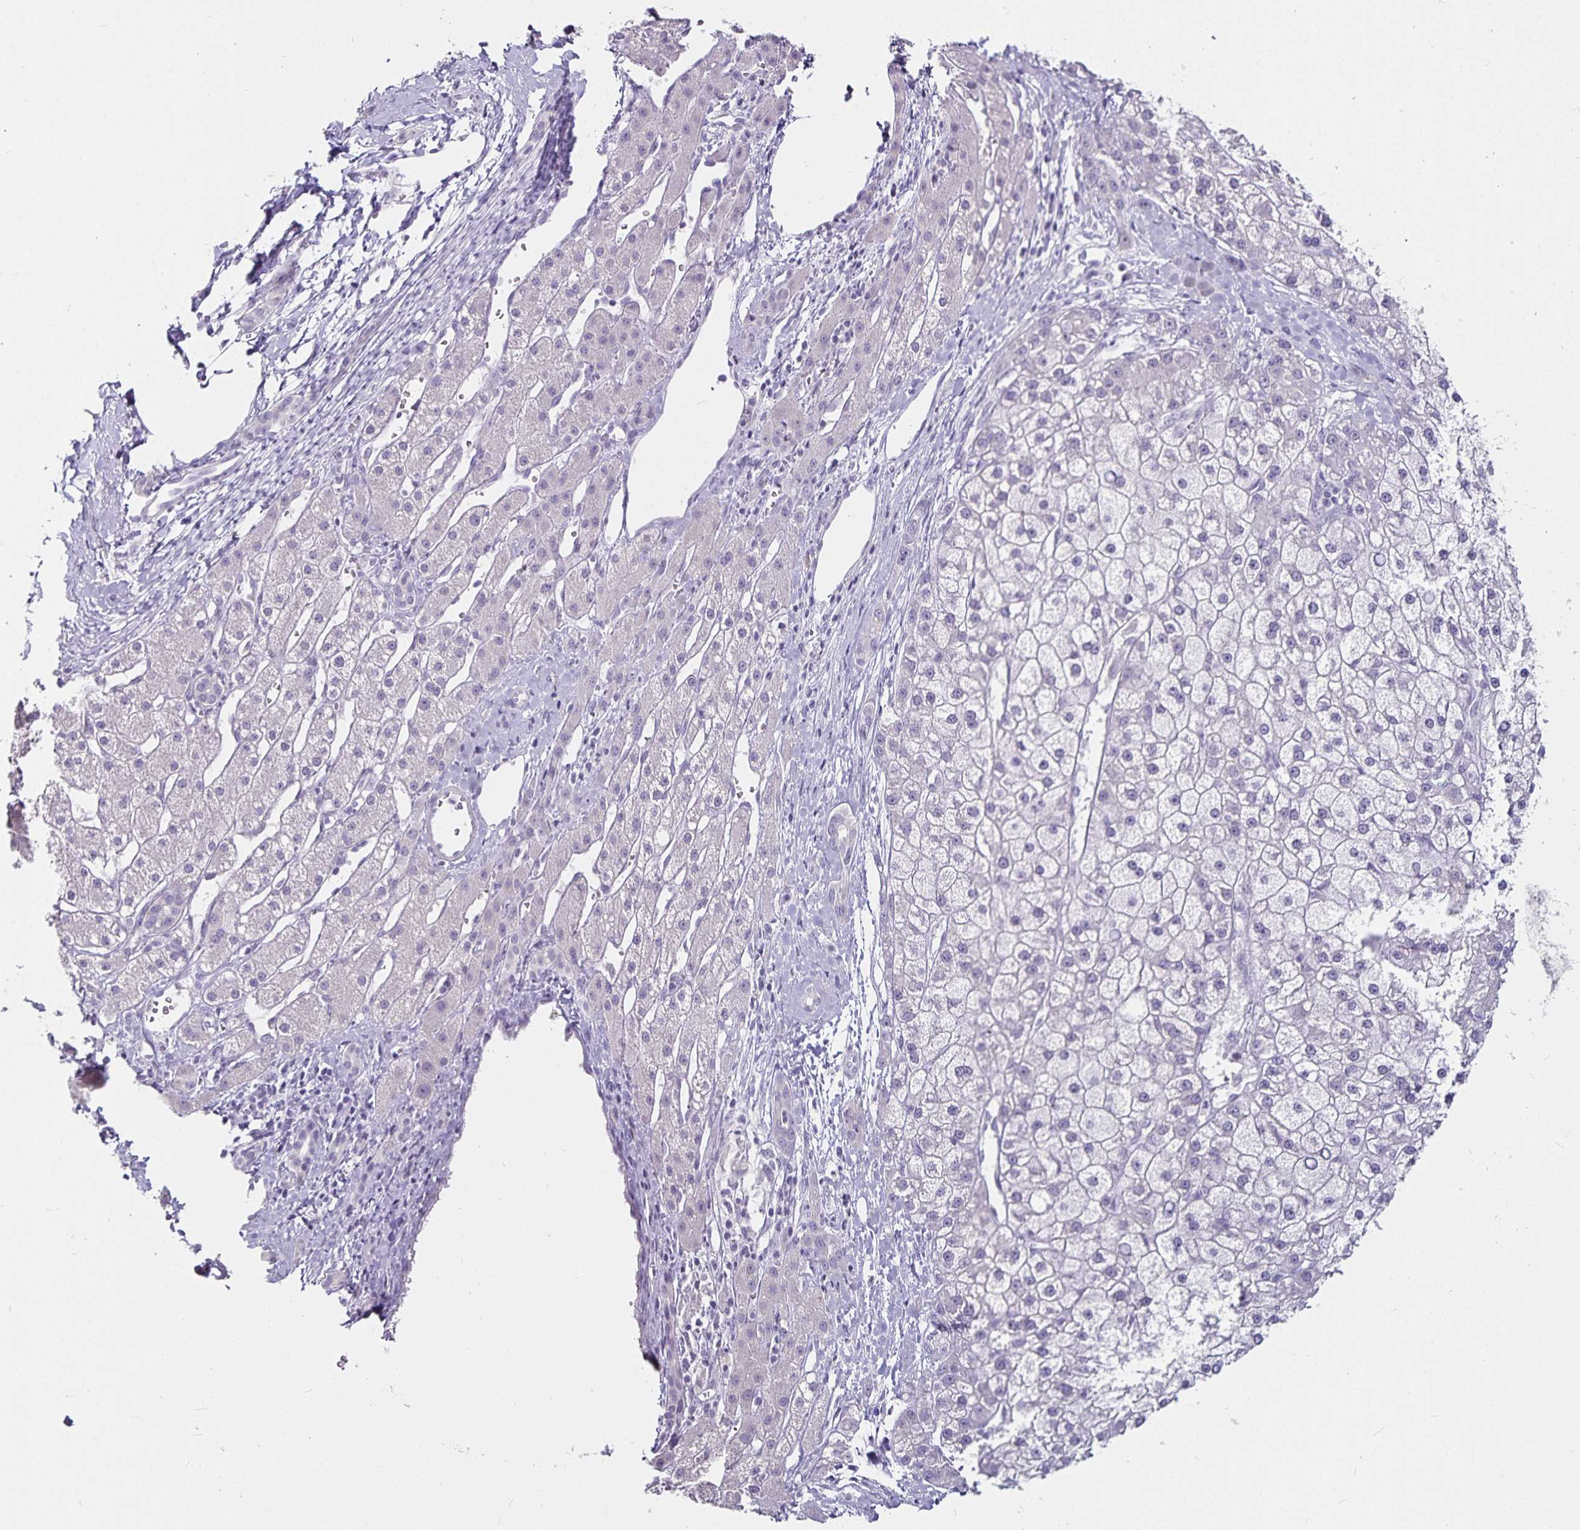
{"staining": {"intensity": "negative", "quantity": "none", "location": "none"}, "tissue": "liver cancer", "cell_type": "Tumor cells", "image_type": "cancer", "snomed": [{"axis": "morphology", "description": "Carcinoma, Hepatocellular, NOS"}, {"axis": "topography", "description": "Liver"}], "caption": "Immunohistochemistry micrograph of human liver cancer stained for a protein (brown), which demonstrates no staining in tumor cells.", "gene": "CA12", "patient": {"sex": "male", "age": 67}}